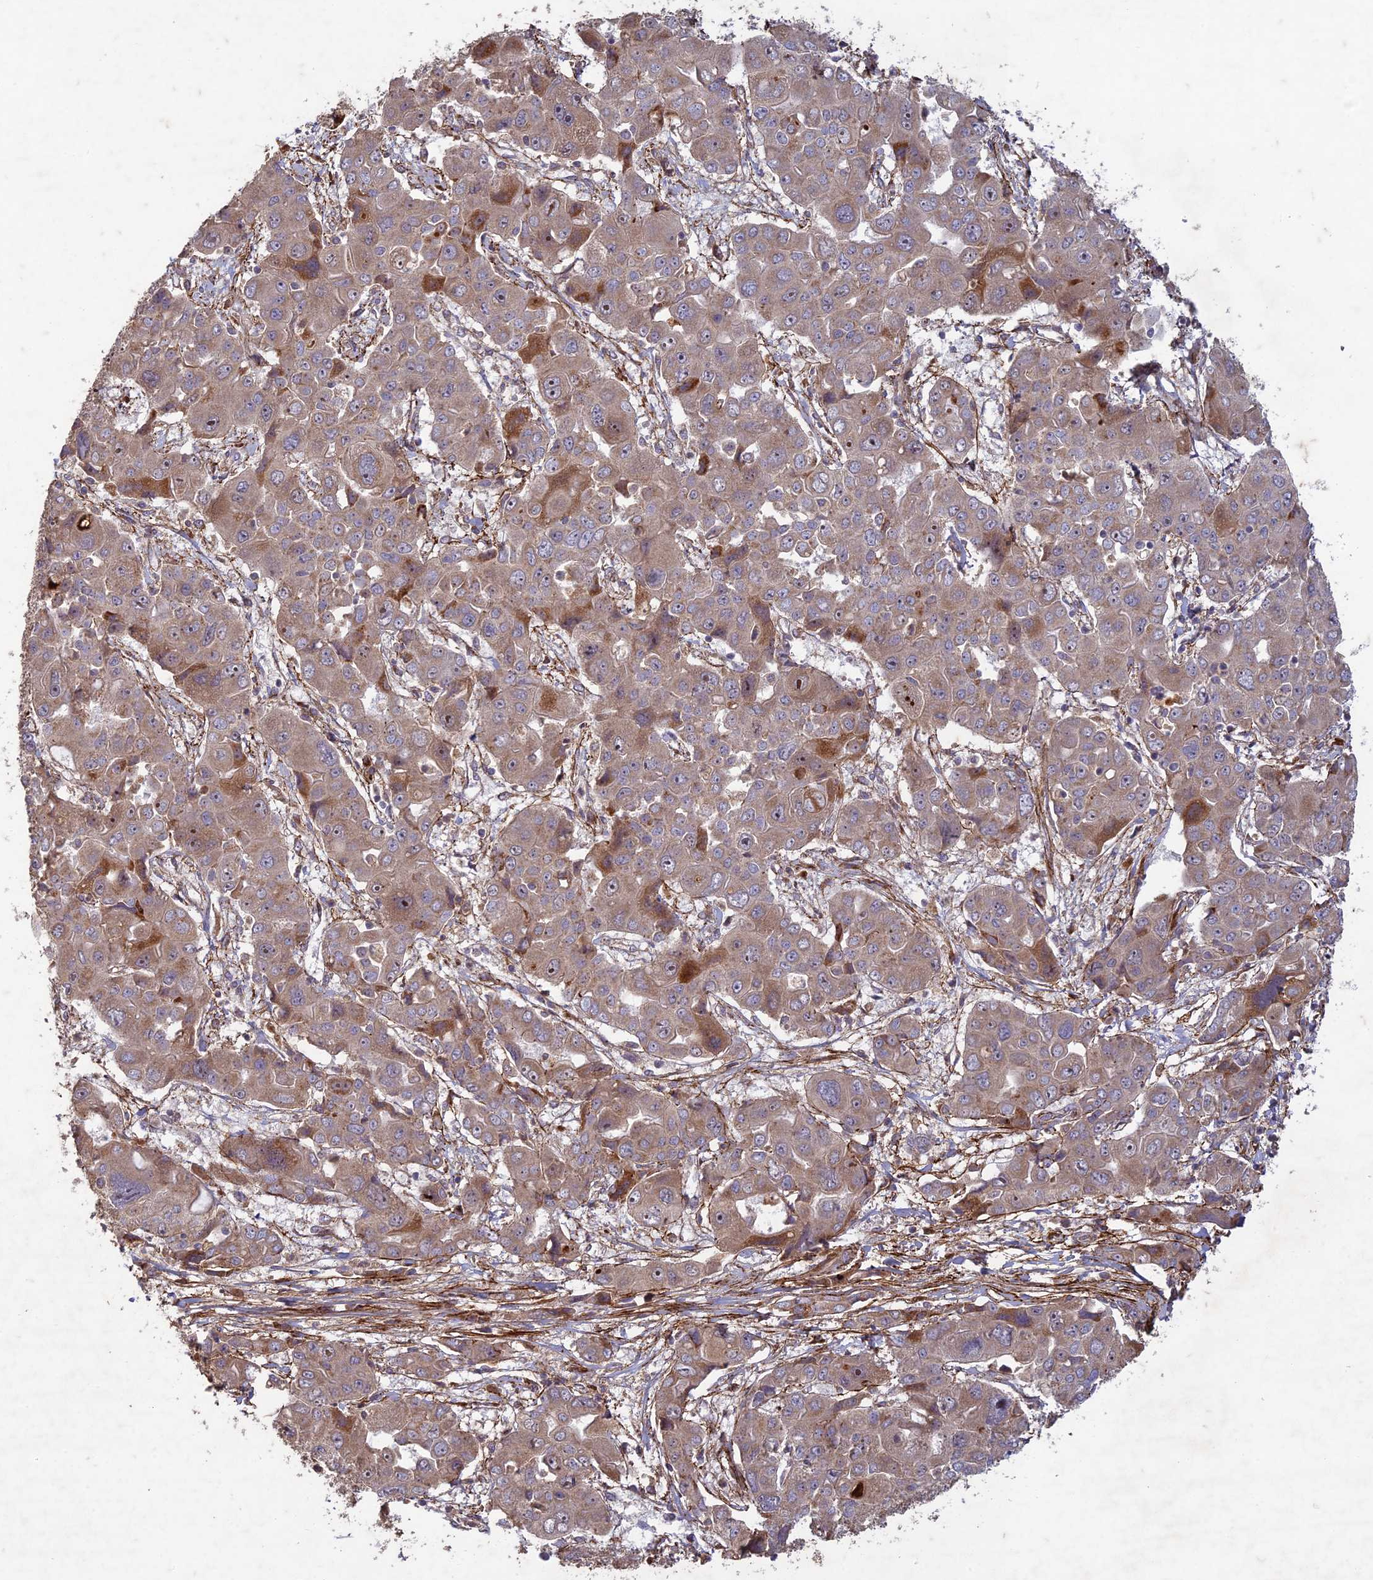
{"staining": {"intensity": "moderate", "quantity": ">75%", "location": "cytoplasmic/membranous"}, "tissue": "liver cancer", "cell_type": "Tumor cells", "image_type": "cancer", "snomed": [{"axis": "morphology", "description": "Cholangiocarcinoma"}, {"axis": "topography", "description": "Liver"}], "caption": "An image of human liver cholangiocarcinoma stained for a protein shows moderate cytoplasmic/membranous brown staining in tumor cells.", "gene": "TCF25", "patient": {"sex": "male", "age": 67}}